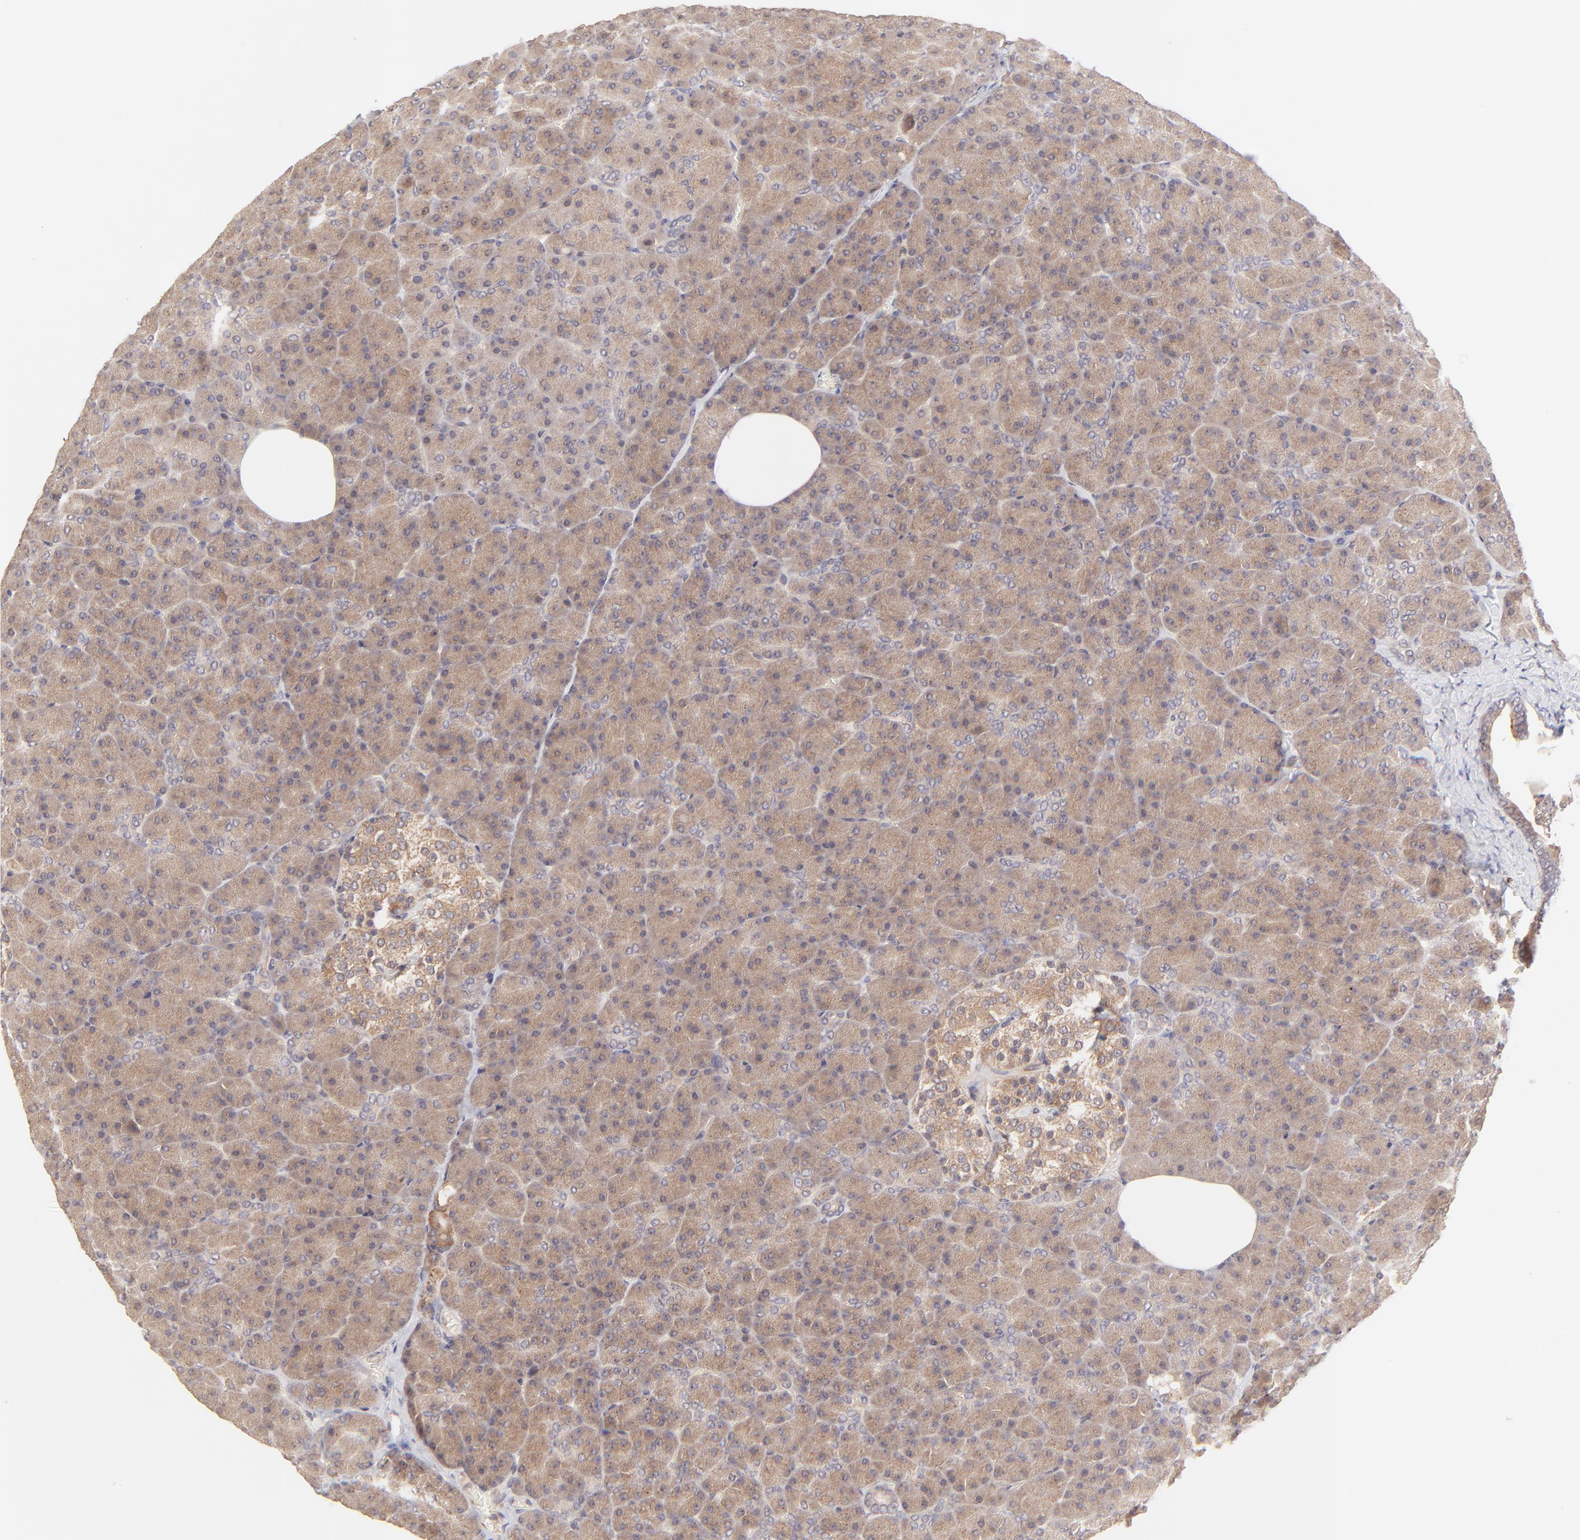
{"staining": {"intensity": "moderate", "quantity": ">75%", "location": "cytoplasmic/membranous"}, "tissue": "pancreas", "cell_type": "Exocrine glandular cells", "image_type": "normal", "snomed": [{"axis": "morphology", "description": "Normal tissue, NOS"}, {"axis": "topography", "description": "Pancreas"}], "caption": "This micrograph displays IHC staining of normal human pancreas, with medium moderate cytoplasmic/membranous expression in approximately >75% of exocrine glandular cells.", "gene": "TNRC6B", "patient": {"sex": "female", "age": 35}}